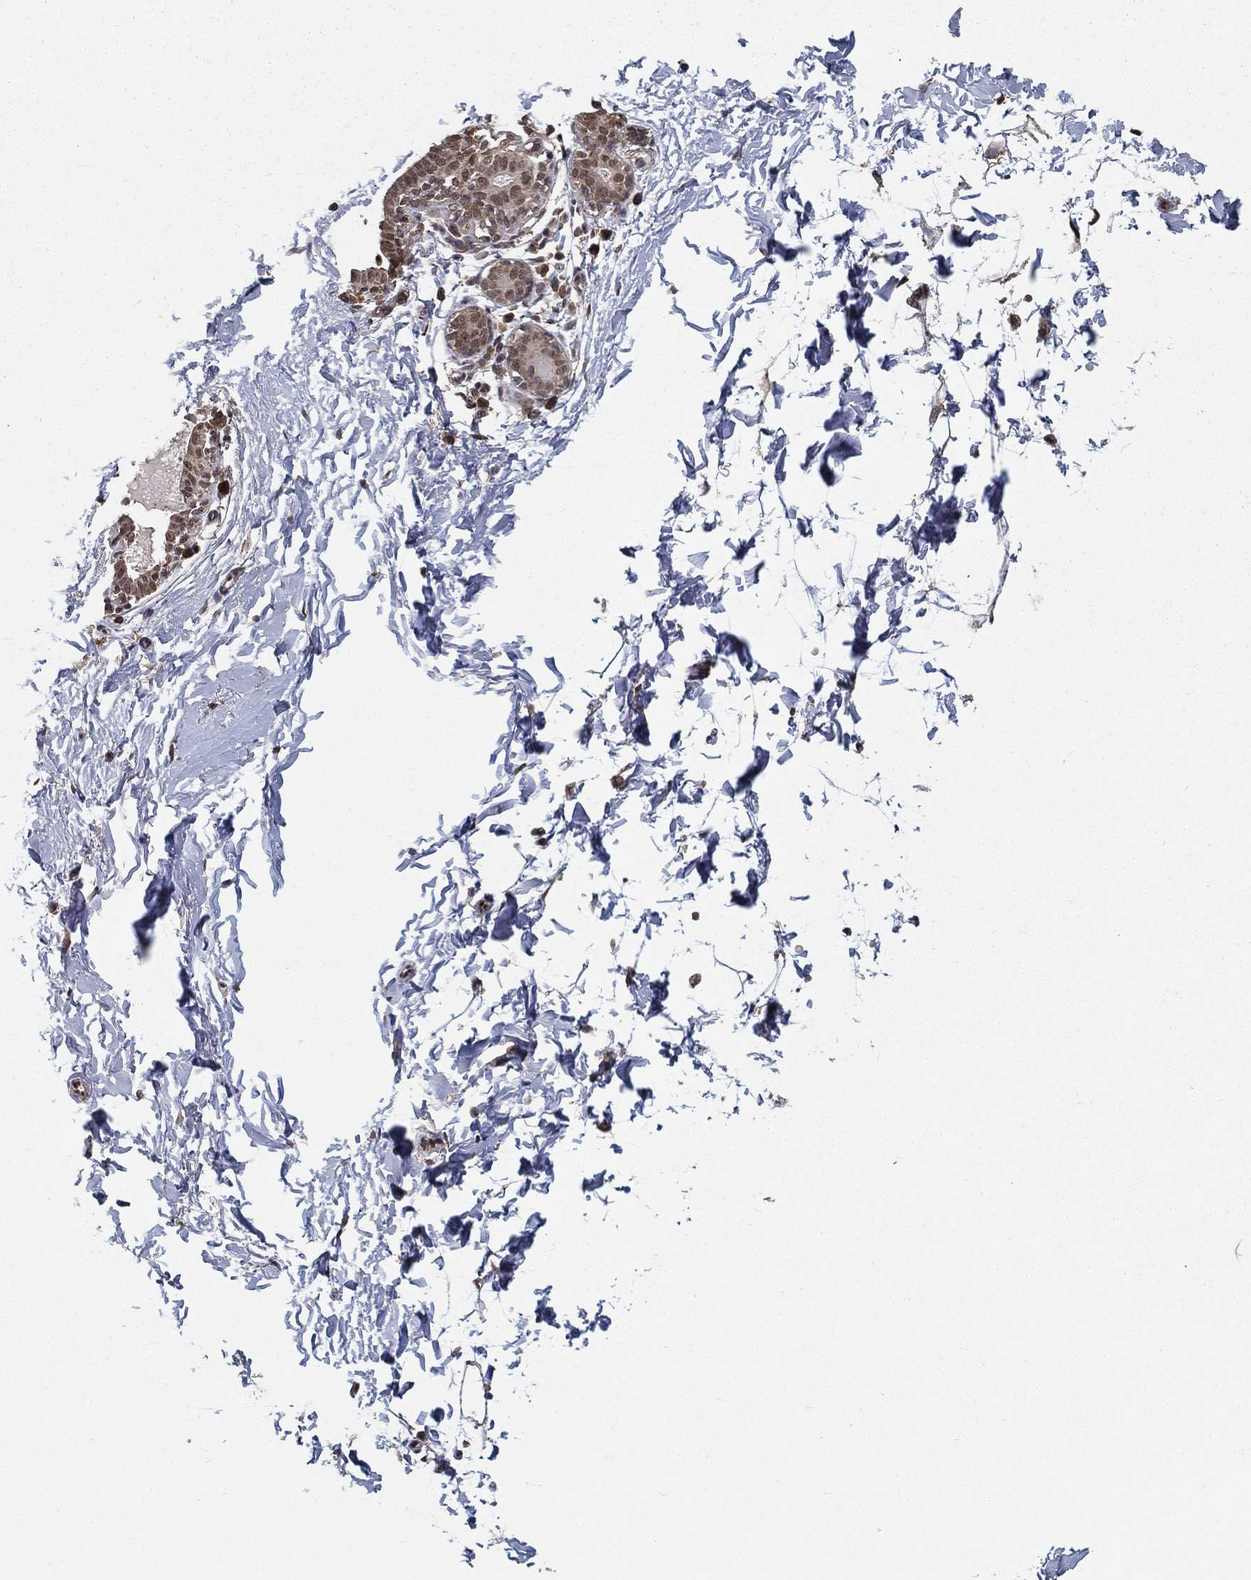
{"staining": {"intensity": "moderate", "quantity": ">75%", "location": "nuclear"}, "tissue": "breast", "cell_type": "Glandular cells", "image_type": "normal", "snomed": [{"axis": "morphology", "description": "Normal tissue, NOS"}, {"axis": "topography", "description": "Breast"}], "caption": "About >75% of glandular cells in benign breast exhibit moderate nuclear protein expression as visualized by brown immunohistochemical staining.", "gene": "CARM1", "patient": {"sex": "female", "age": 37}}